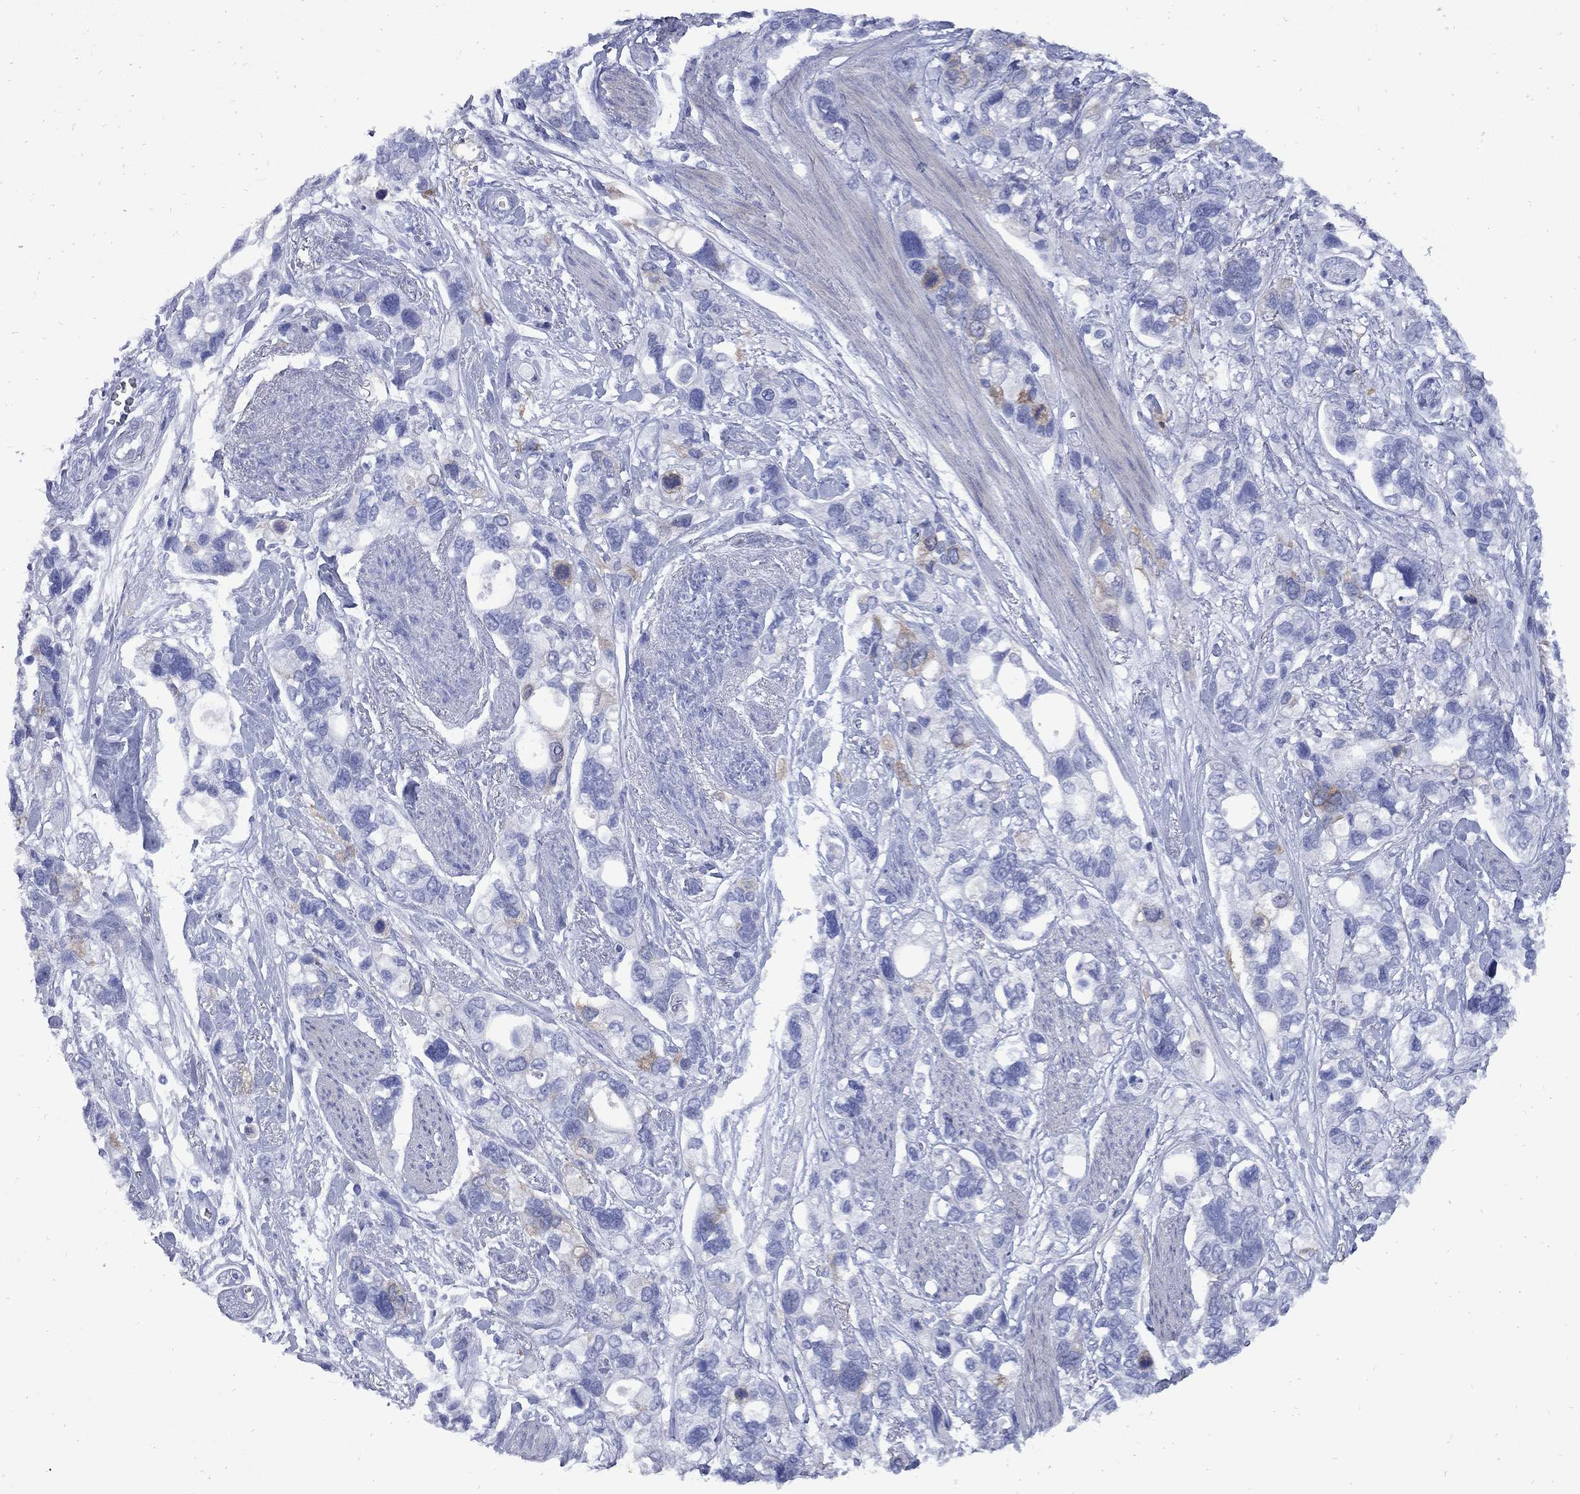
{"staining": {"intensity": "moderate", "quantity": "<25%", "location": "cytoplasmic/membranous"}, "tissue": "stomach cancer", "cell_type": "Tumor cells", "image_type": "cancer", "snomed": [{"axis": "morphology", "description": "Adenocarcinoma, NOS"}, {"axis": "topography", "description": "Stomach, upper"}], "caption": "Moderate cytoplasmic/membranous protein staining is identified in about <25% of tumor cells in adenocarcinoma (stomach). (DAB (3,3'-diaminobenzidine) IHC, brown staining for protein, blue staining for nuclei).", "gene": "TACC3", "patient": {"sex": "female", "age": 81}}